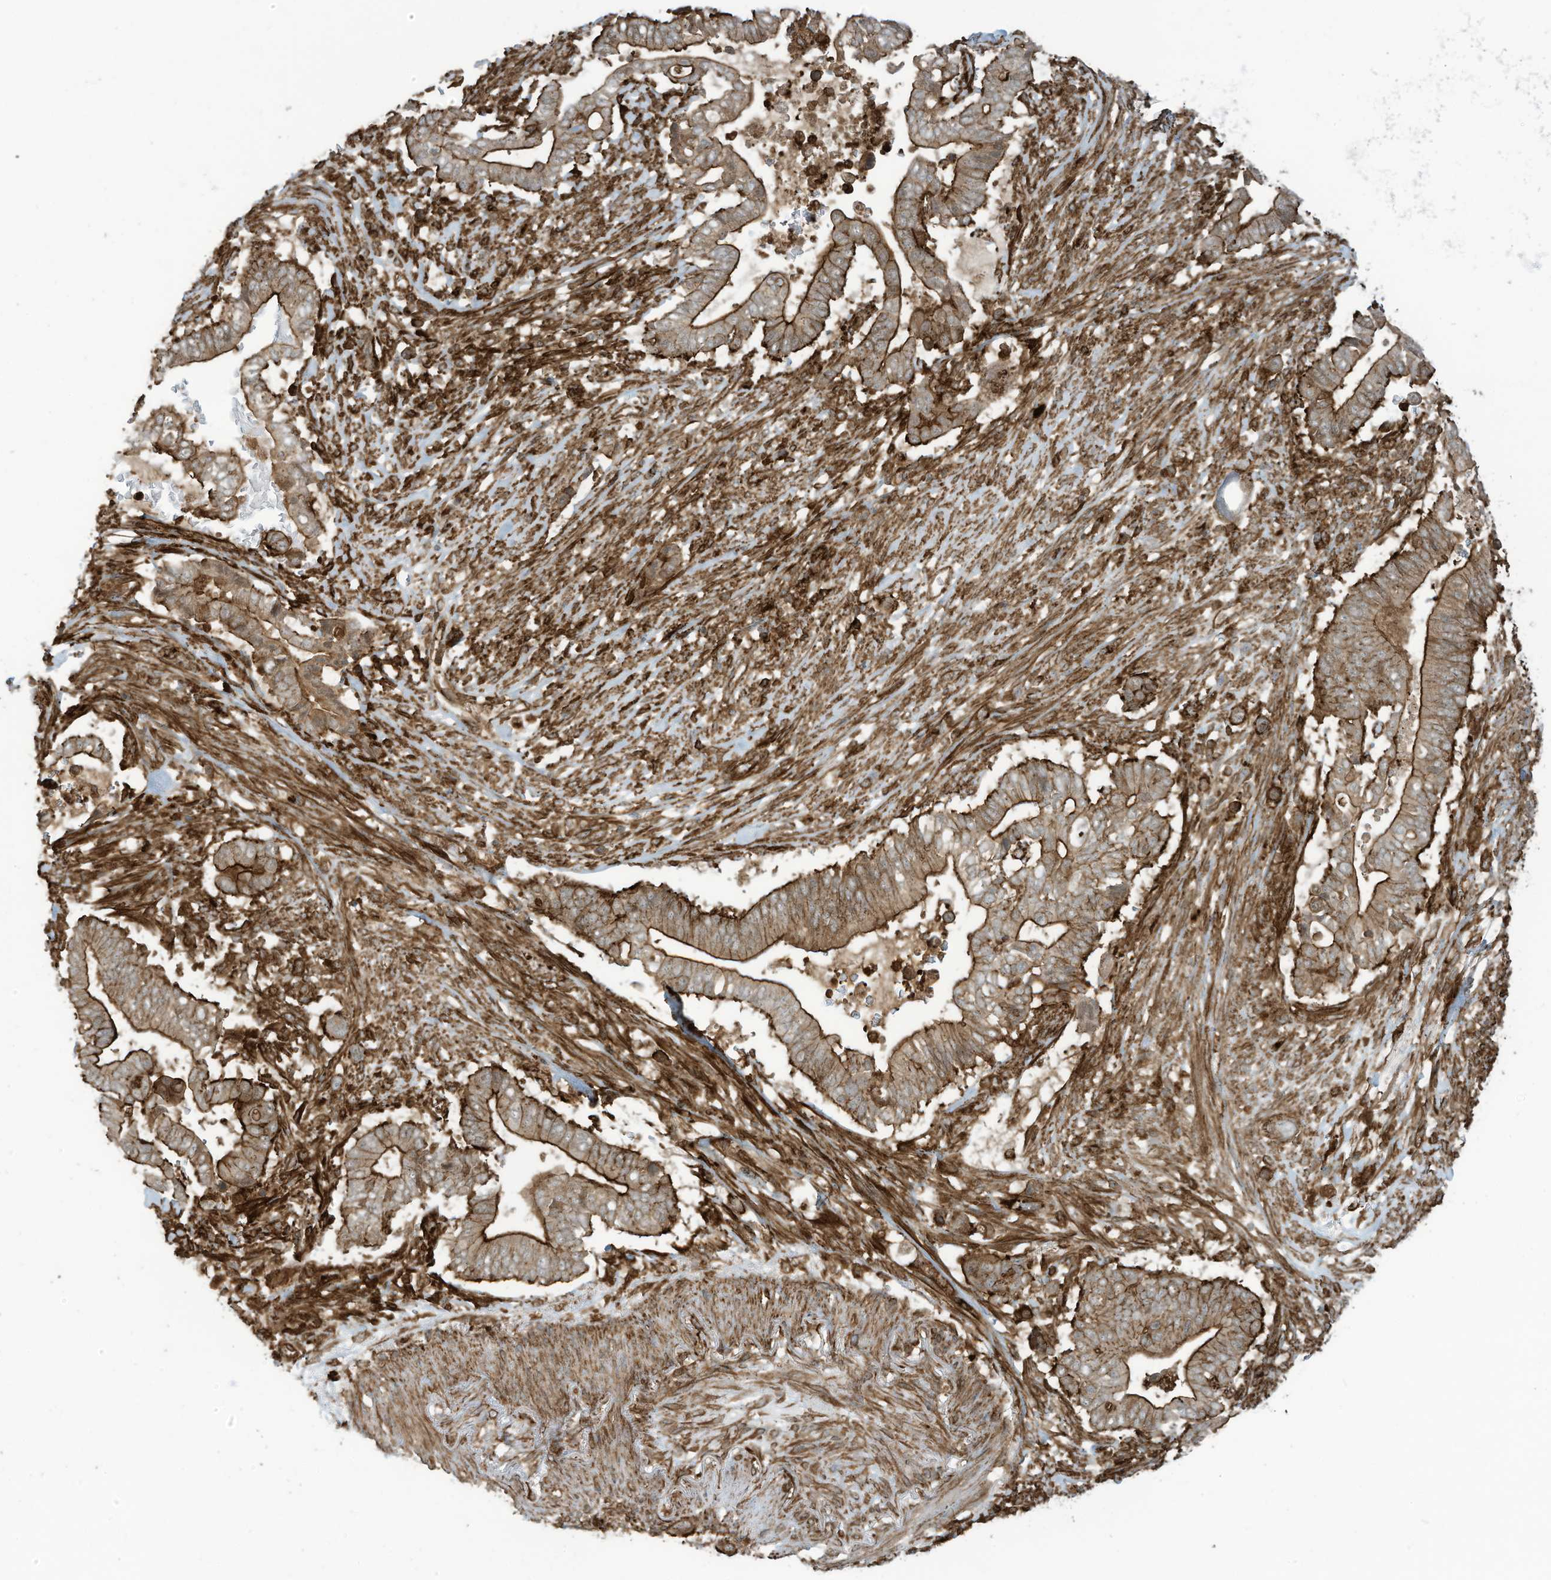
{"staining": {"intensity": "strong", "quantity": ">75%", "location": "cytoplasmic/membranous"}, "tissue": "pancreatic cancer", "cell_type": "Tumor cells", "image_type": "cancer", "snomed": [{"axis": "morphology", "description": "Adenocarcinoma, NOS"}, {"axis": "topography", "description": "Pancreas"}], "caption": "Pancreatic cancer tissue displays strong cytoplasmic/membranous expression in approximately >75% of tumor cells, visualized by immunohistochemistry. (Brightfield microscopy of DAB IHC at high magnification).", "gene": "SLC9A2", "patient": {"sex": "male", "age": 68}}